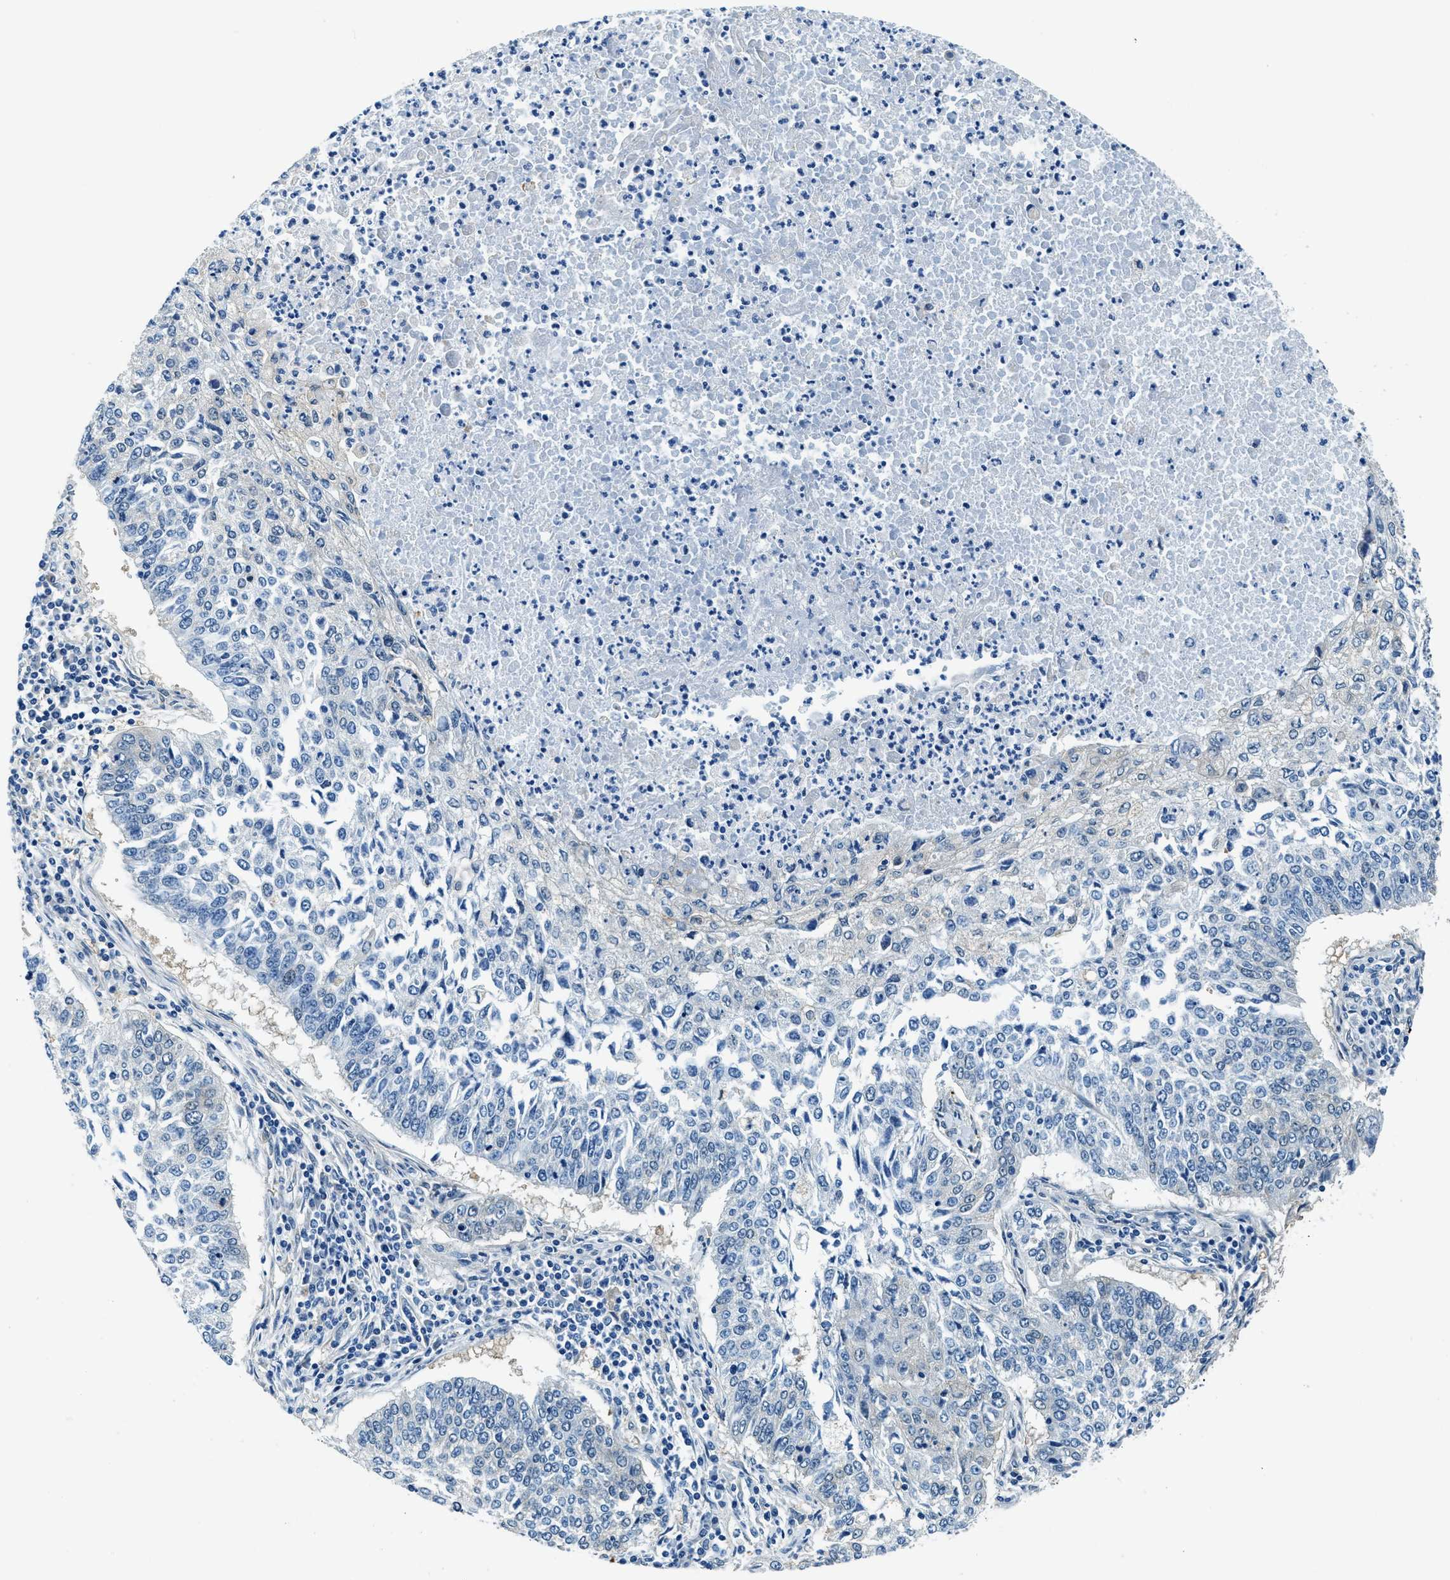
{"staining": {"intensity": "negative", "quantity": "none", "location": "none"}, "tissue": "lung cancer", "cell_type": "Tumor cells", "image_type": "cancer", "snomed": [{"axis": "morphology", "description": "Squamous cell carcinoma, NOS"}, {"axis": "topography", "description": "Lung"}], "caption": "Tumor cells show no significant protein staining in lung cancer.", "gene": "TWF1", "patient": {"sex": "male", "age": 57}}